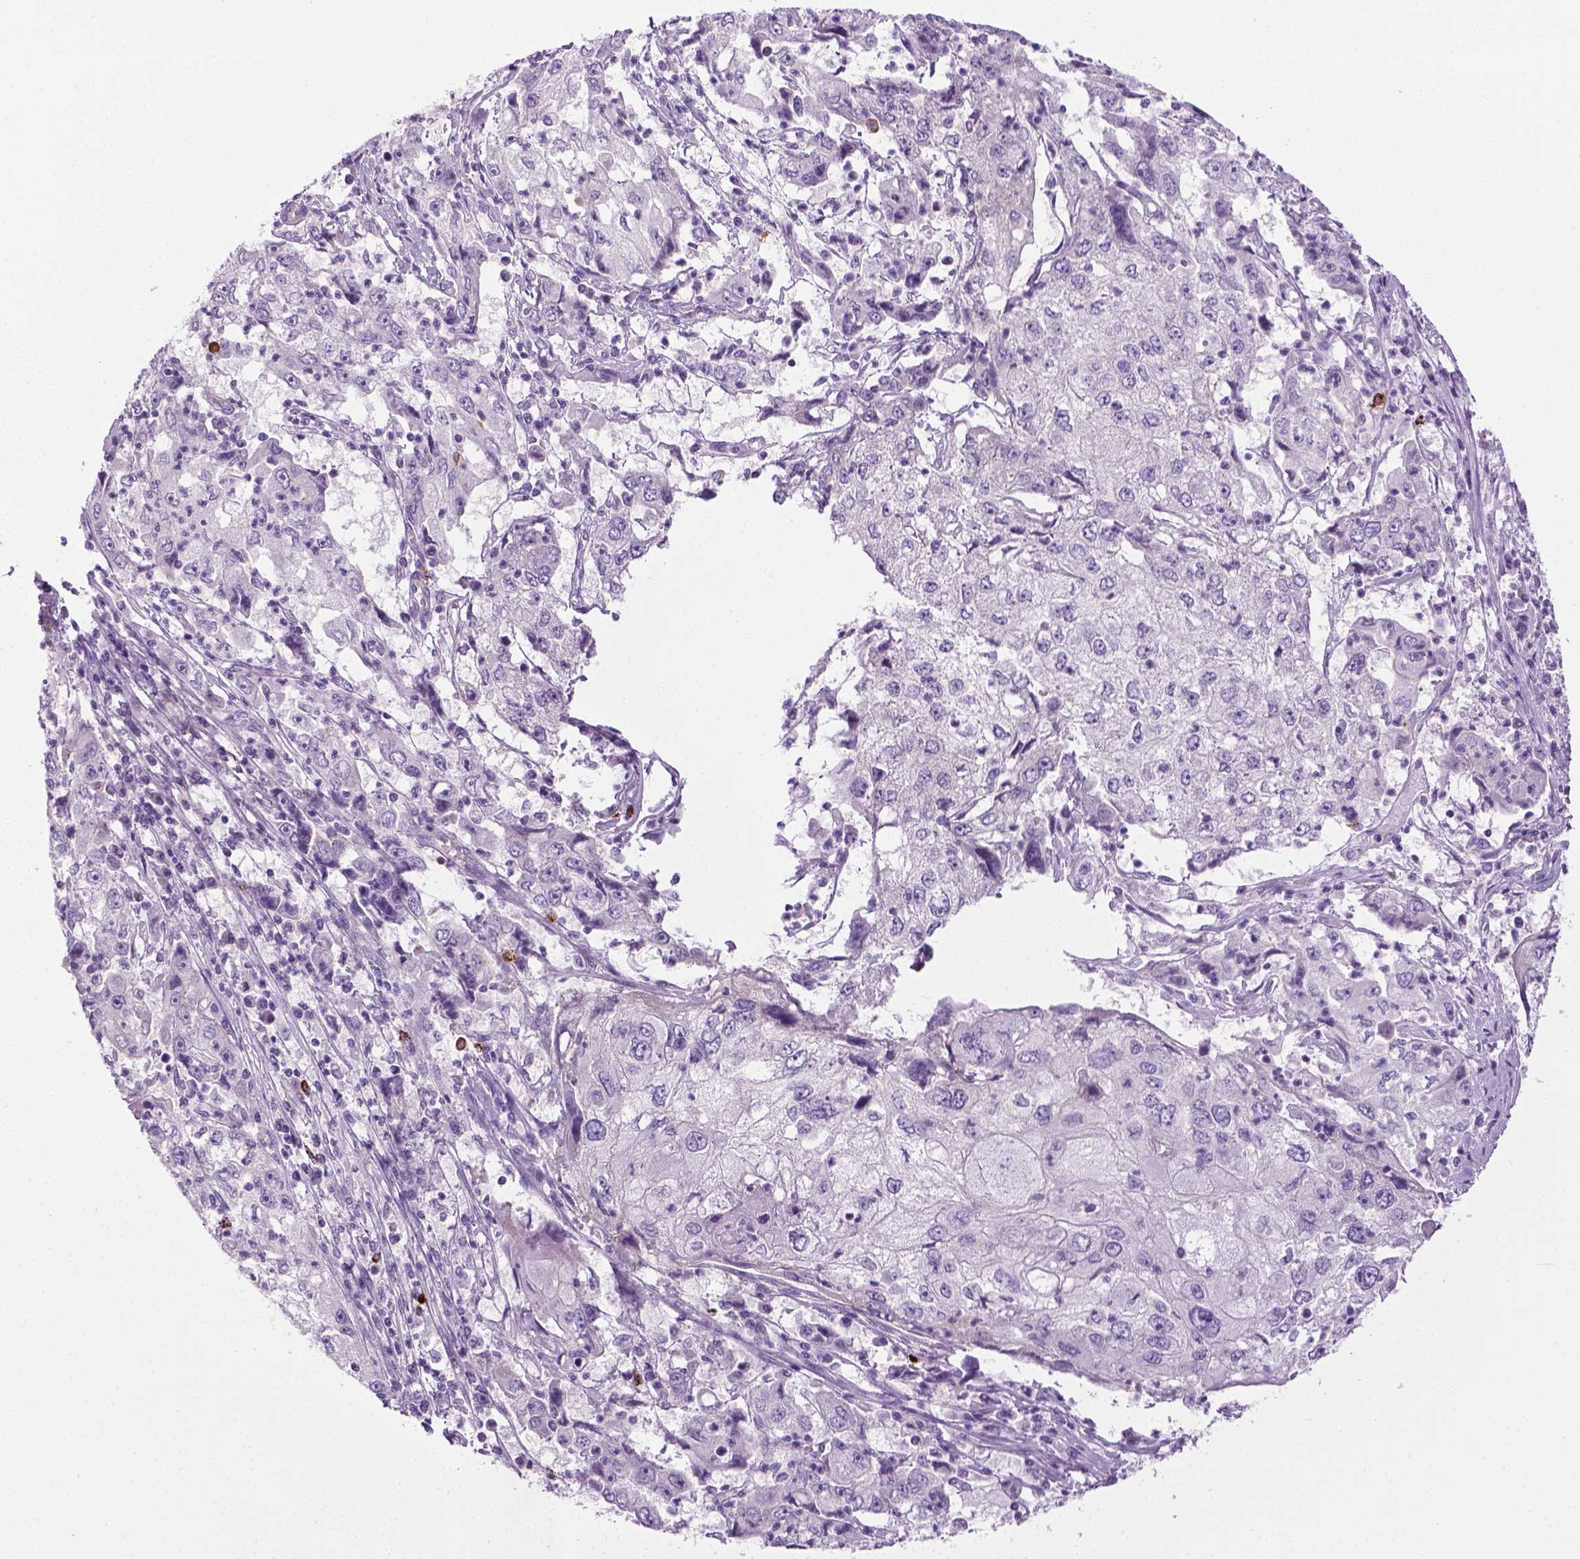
{"staining": {"intensity": "negative", "quantity": "none", "location": "none"}, "tissue": "cervical cancer", "cell_type": "Tumor cells", "image_type": "cancer", "snomed": [{"axis": "morphology", "description": "Squamous cell carcinoma, NOS"}, {"axis": "topography", "description": "Cervix"}], "caption": "The image shows no staining of tumor cells in cervical squamous cell carcinoma.", "gene": "SPECC1L", "patient": {"sex": "female", "age": 36}}